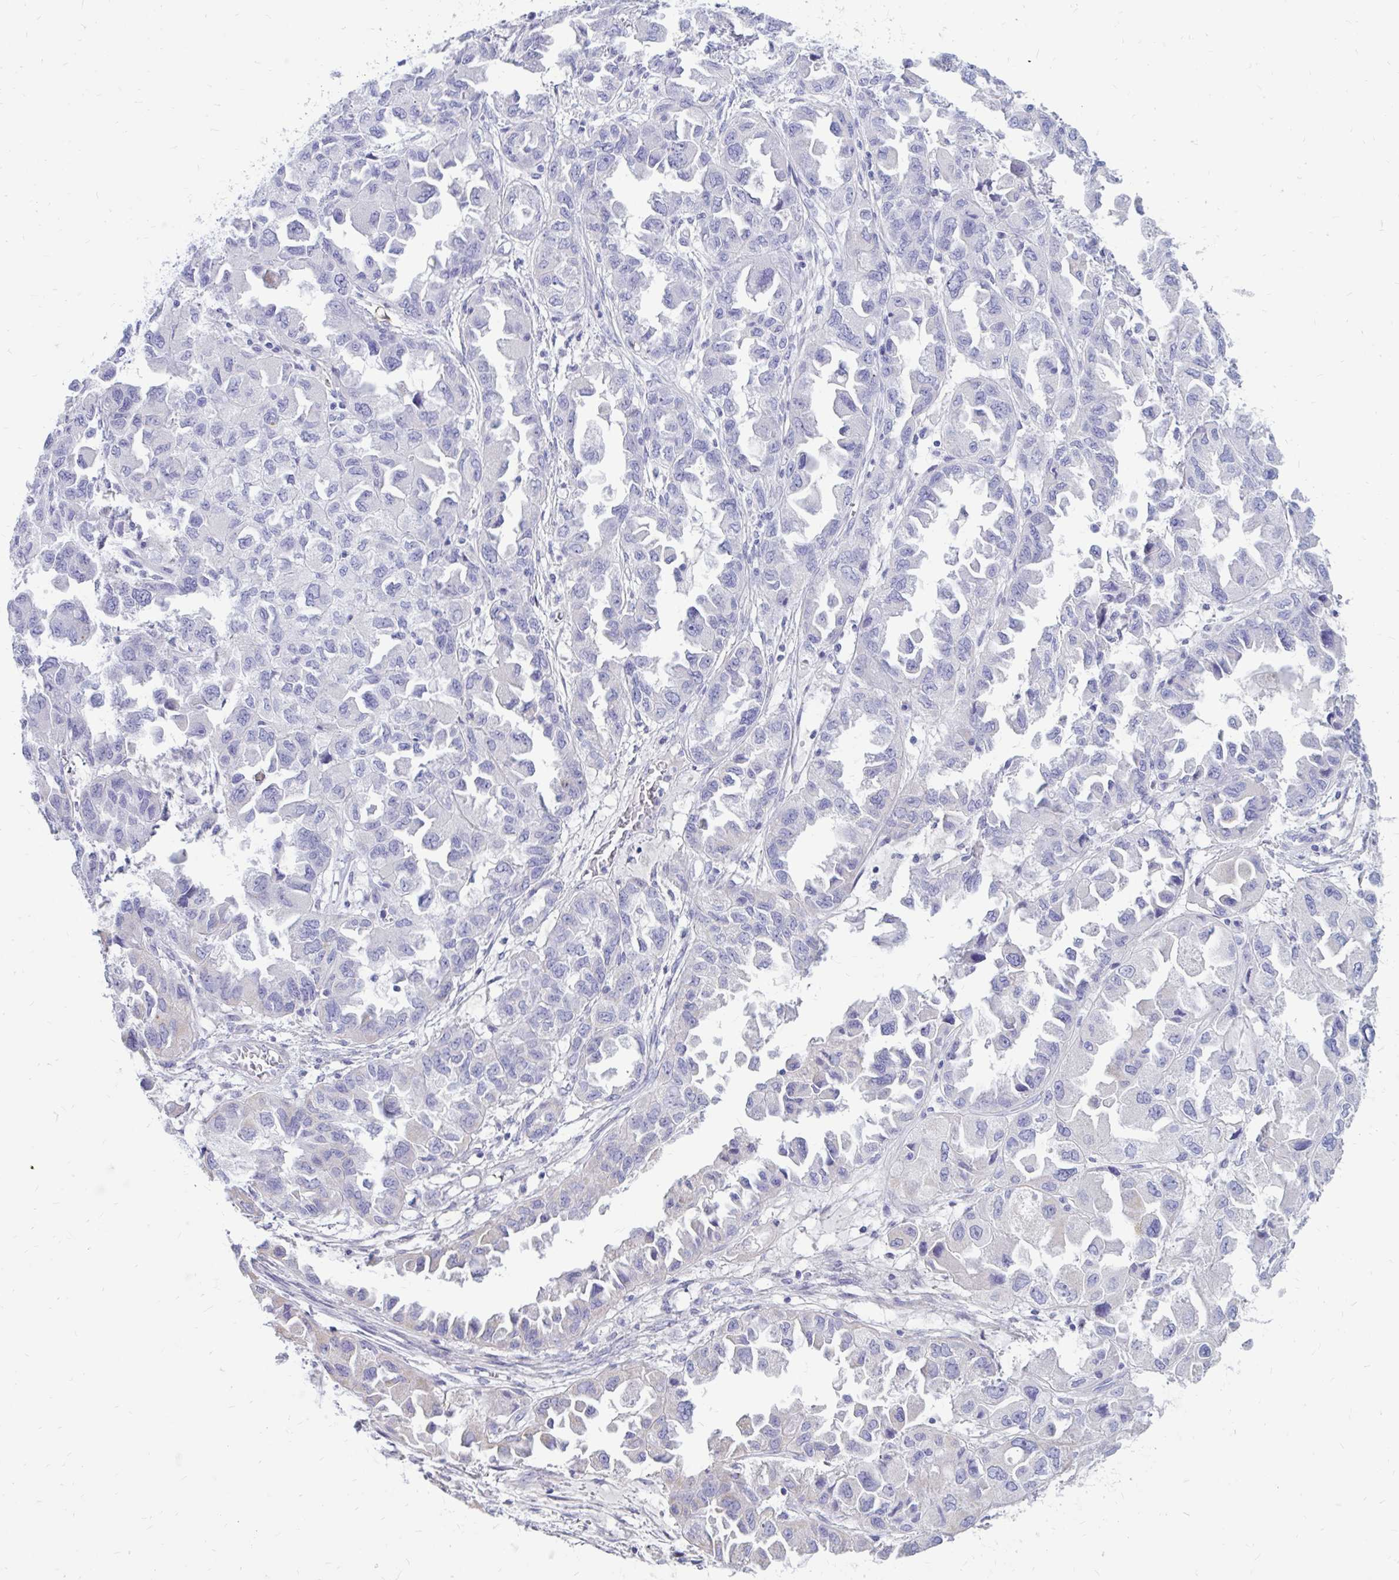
{"staining": {"intensity": "negative", "quantity": "none", "location": "none"}, "tissue": "ovarian cancer", "cell_type": "Tumor cells", "image_type": "cancer", "snomed": [{"axis": "morphology", "description": "Cystadenocarcinoma, serous, NOS"}, {"axis": "topography", "description": "Ovary"}], "caption": "Protein analysis of ovarian cancer (serous cystadenocarcinoma) exhibits no significant positivity in tumor cells.", "gene": "IGSF5", "patient": {"sex": "female", "age": 84}}